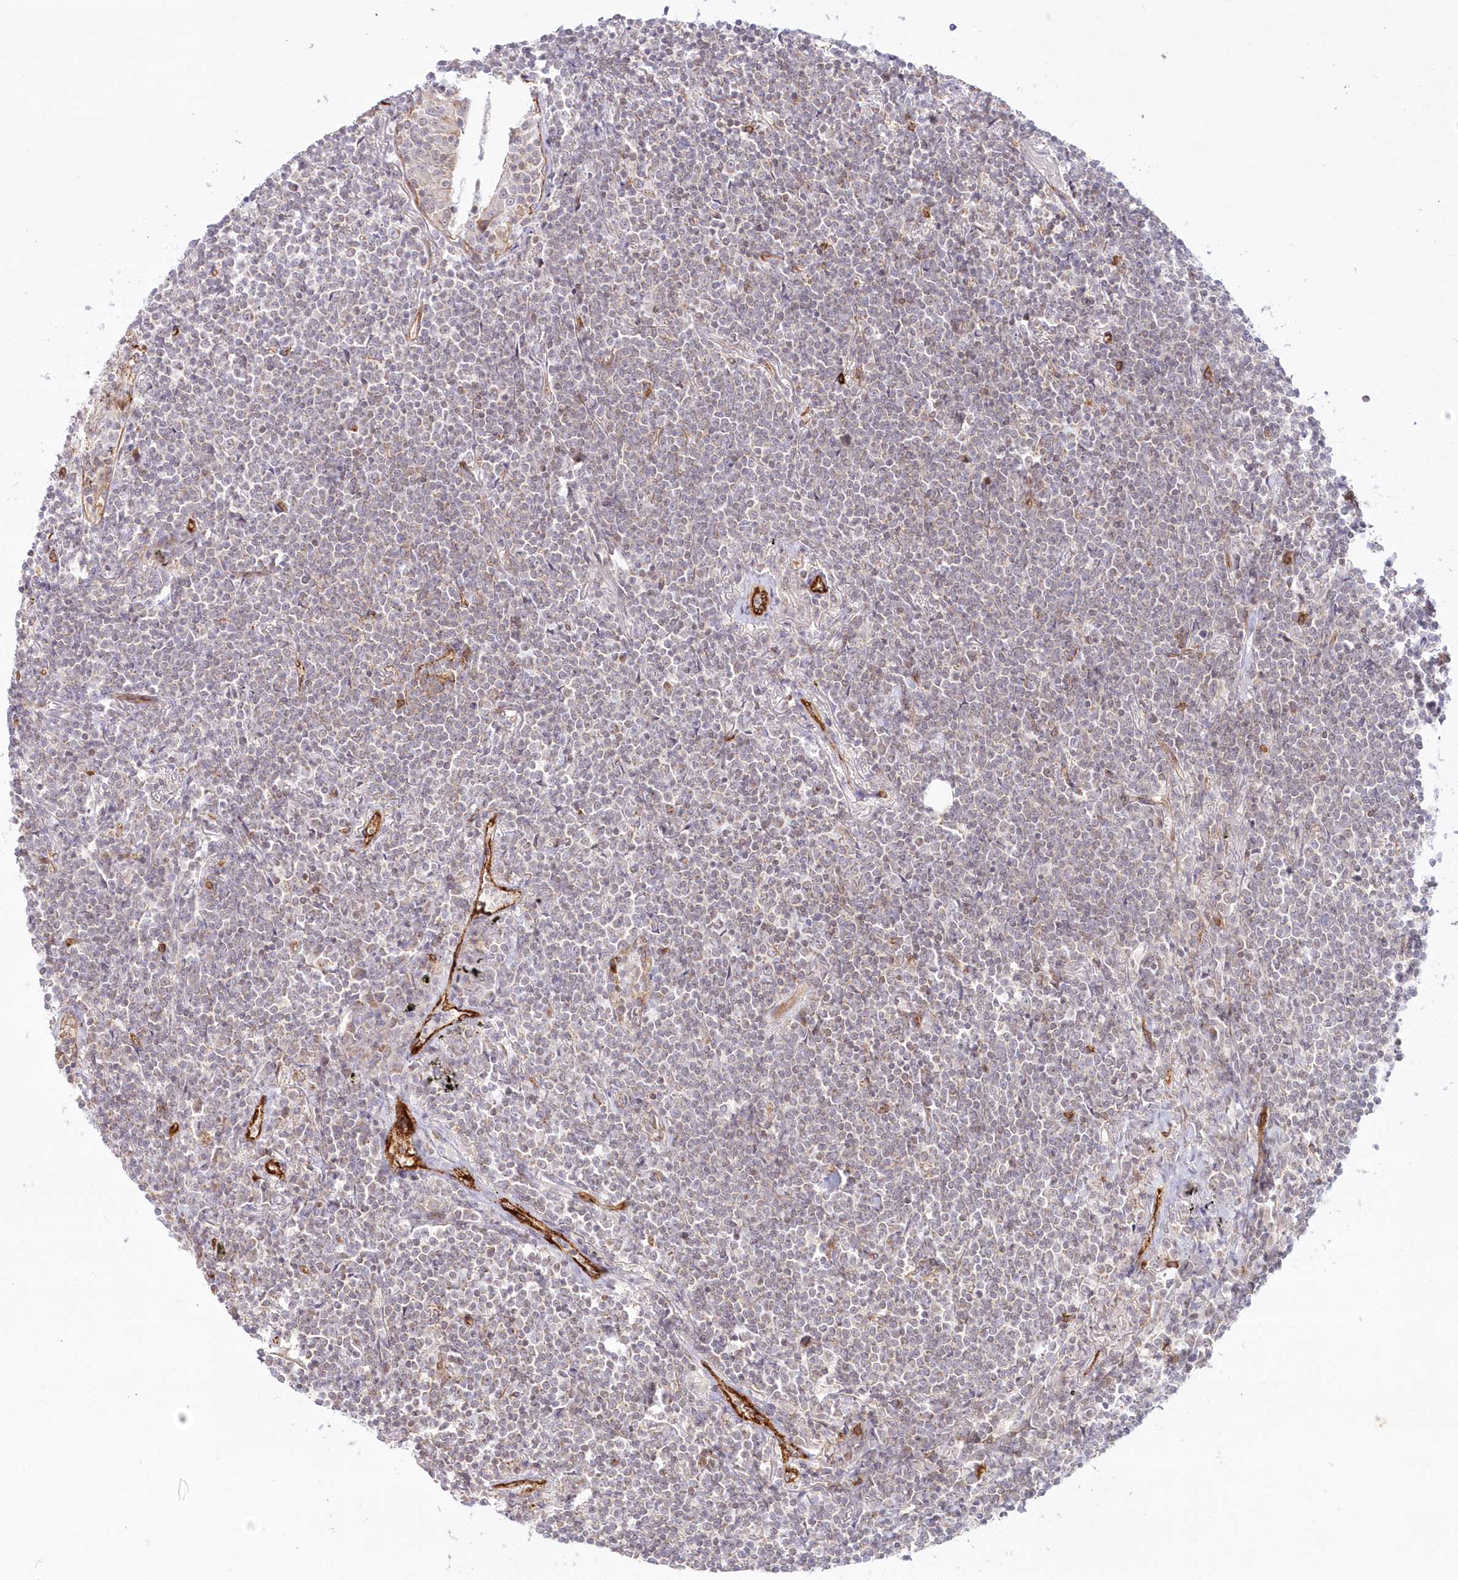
{"staining": {"intensity": "negative", "quantity": "none", "location": "none"}, "tissue": "lymphoma", "cell_type": "Tumor cells", "image_type": "cancer", "snomed": [{"axis": "morphology", "description": "Malignant lymphoma, non-Hodgkin's type, Low grade"}, {"axis": "topography", "description": "Lung"}], "caption": "An immunohistochemistry (IHC) image of malignant lymphoma, non-Hodgkin's type (low-grade) is shown. There is no staining in tumor cells of malignant lymphoma, non-Hodgkin's type (low-grade).", "gene": "AFAP1L2", "patient": {"sex": "female", "age": 71}}